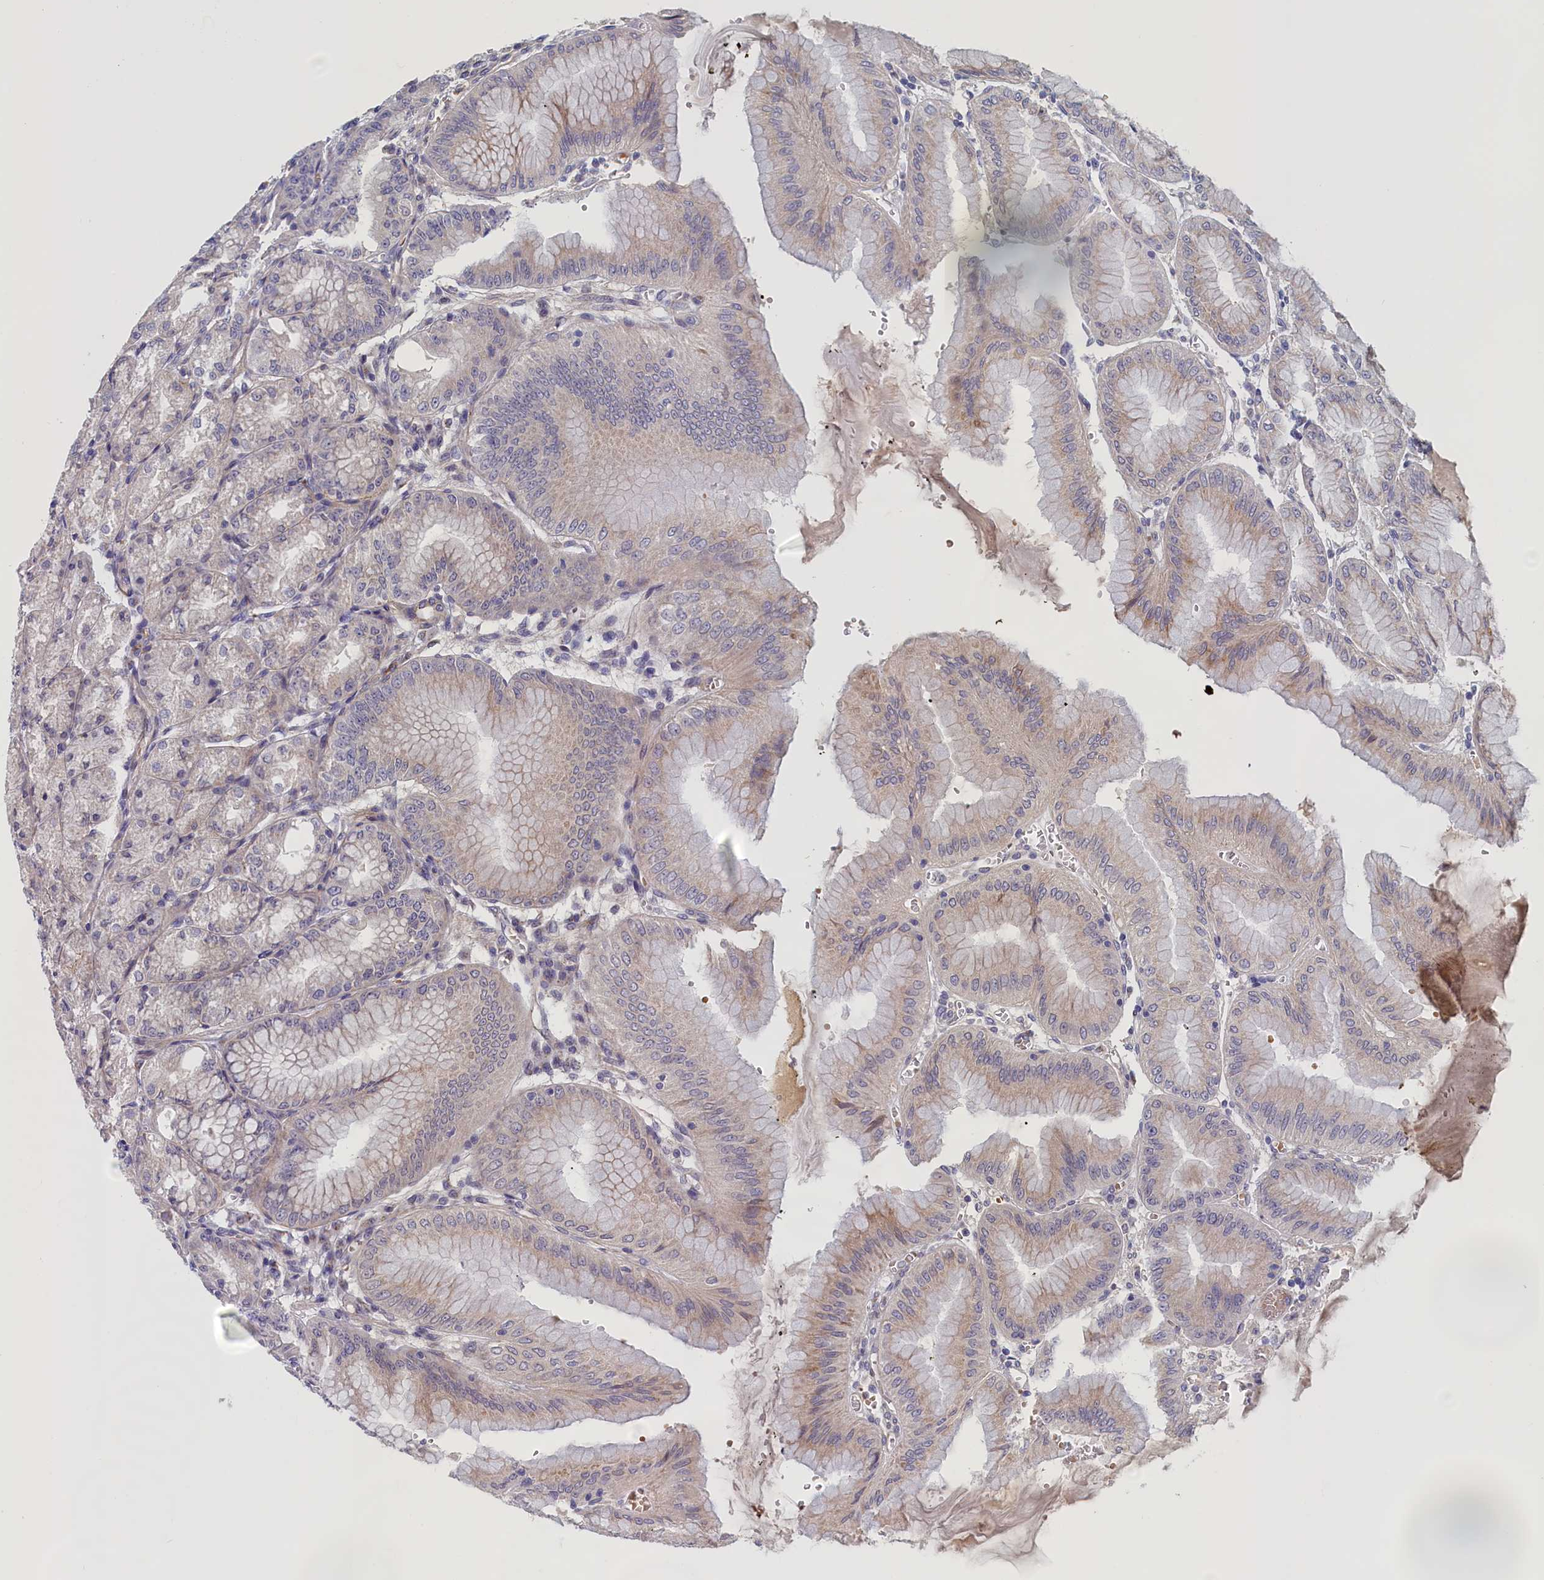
{"staining": {"intensity": "moderate", "quantity": "<25%", "location": "cytoplasmic/membranous"}, "tissue": "stomach", "cell_type": "Glandular cells", "image_type": "normal", "snomed": [{"axis": "morphology", "description": "Normal tissue, NOS"}, {"axis": "topography", "description": "Stomach, lower"}], "caption": "DAB immunohistochemical staining of unremarkable human stomach displays moderate cytoplasmic/membranous protein expression in about <25% of glandular cells.", "gene": "IGFALS", "patient": {"sex": "male", "age": 71}}